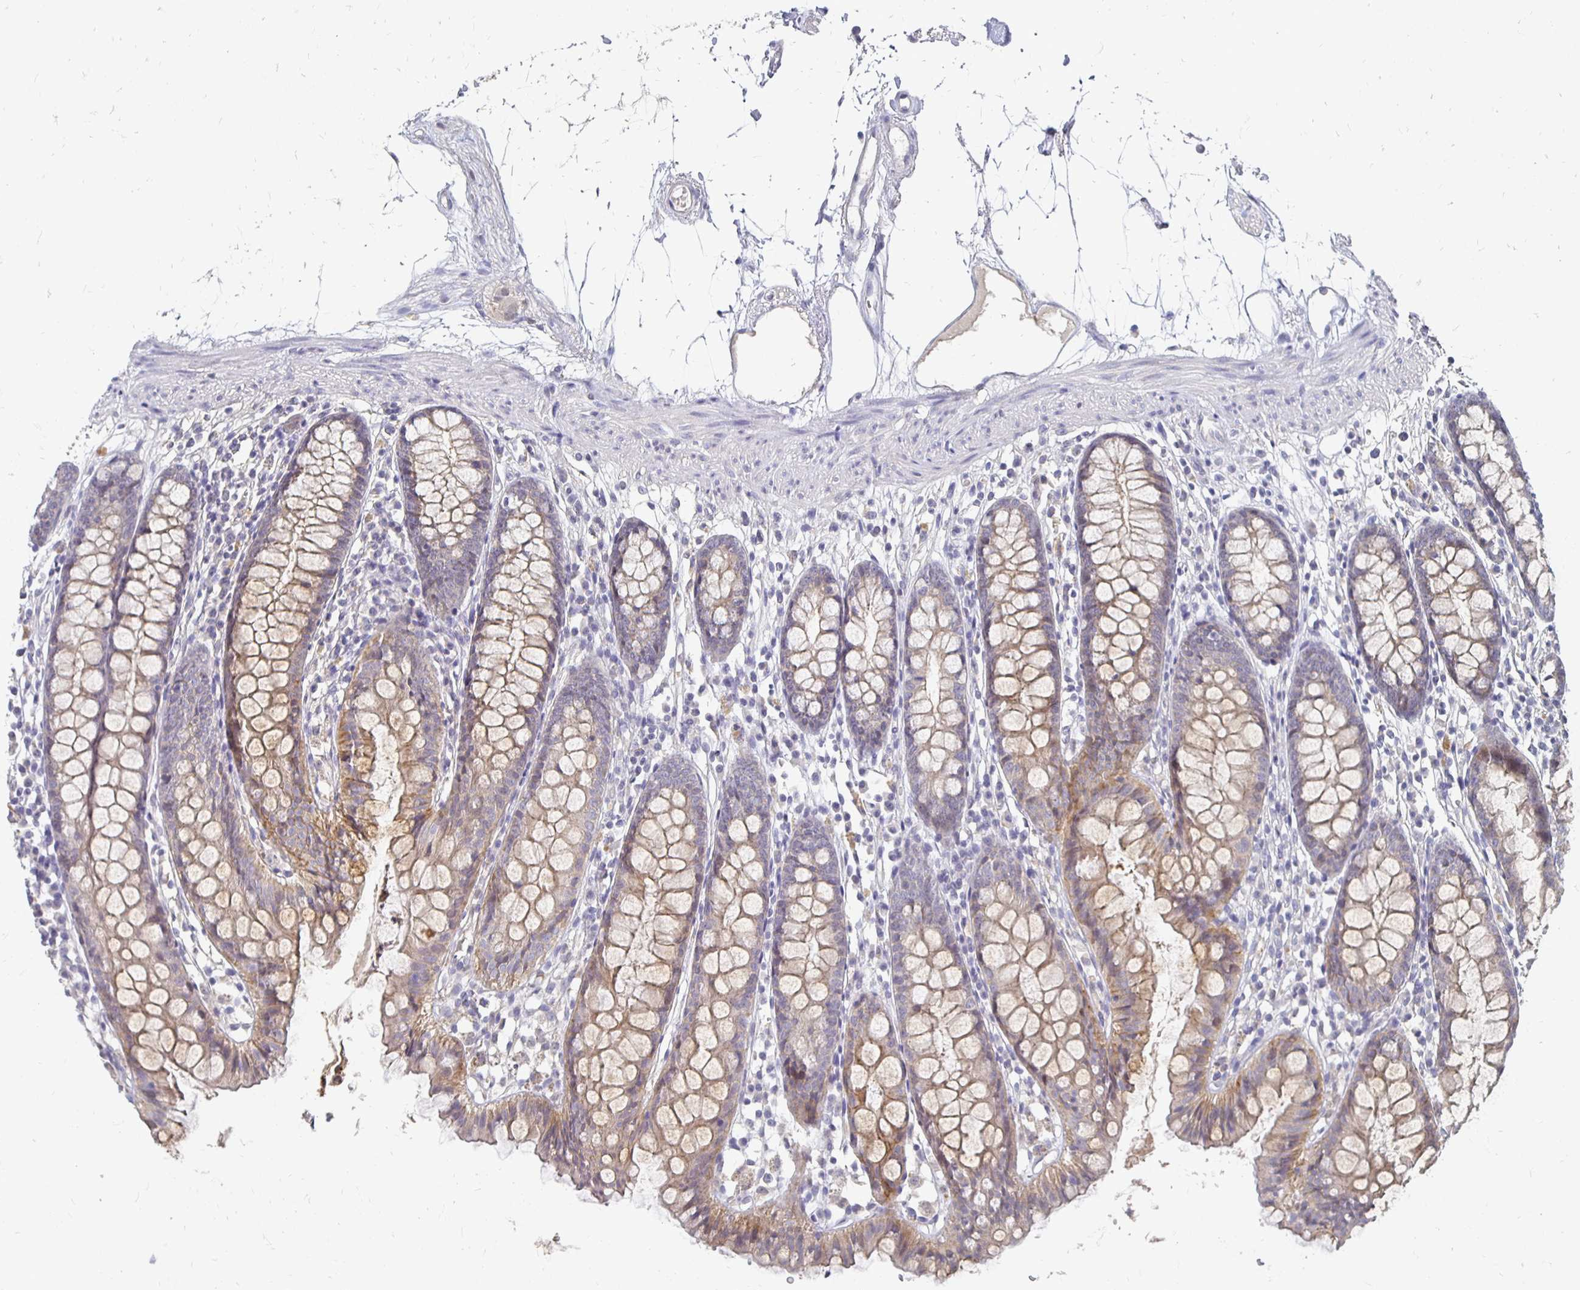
{"staining": {"intensity": "negative", "quantity": "none", "location": "none"}, "tissue": "colon", "cell_type": "Endothelial cells", "image_type": "normal", "snomed": [{"axis": "morphology", "description": "Normal tissue, NOS"}, {"axis": "topography", "description": "Colon"}], "caption": "Immunohistochemistry (IHC) of normal colon exhibits no positivity in endothelial cells.", "gene": "FKRP", "patient": {"sex": "female", "age": 84}}